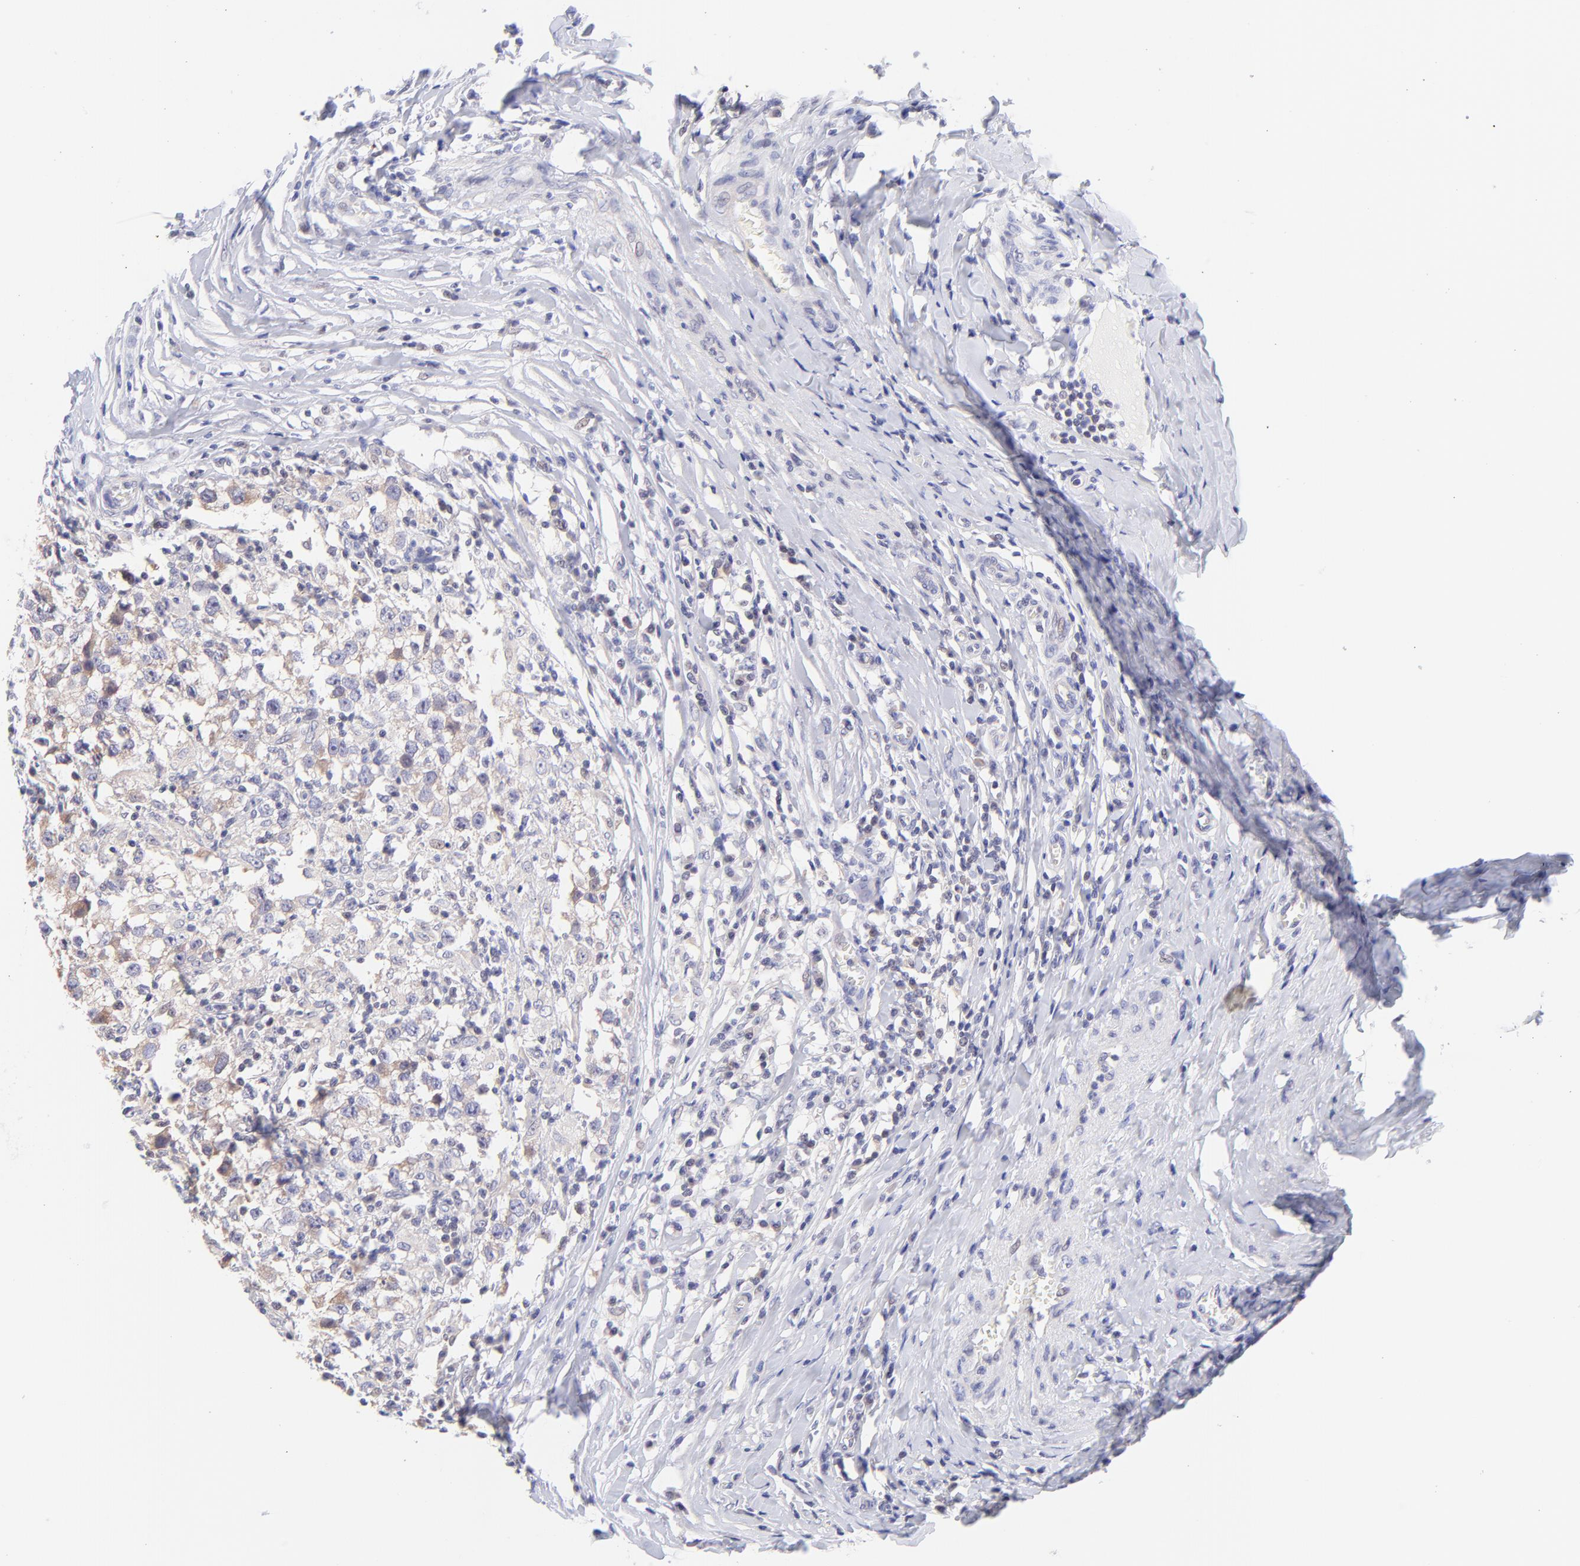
{"staining": {"intensity": "weak", "quantity": ">75%", "location": "cytoplasmic/membranous"}, "tissue": "testis cancer", "cell_type": "Tumor cells", "image_type": "cancer", "snomed": [{"axis": "morphology", "description": "Seminoma, NOS"}, {"axis": "topography", "description": "Testis"}], "caption": "Immunohistochemical staining of testis cancer (seminoma) displays low levels of weak cytoplasmic/membranous expression in about >75% of tumor cells.", "gene": "PBDC1", "patient": {"sex": "male", "age": 24}}